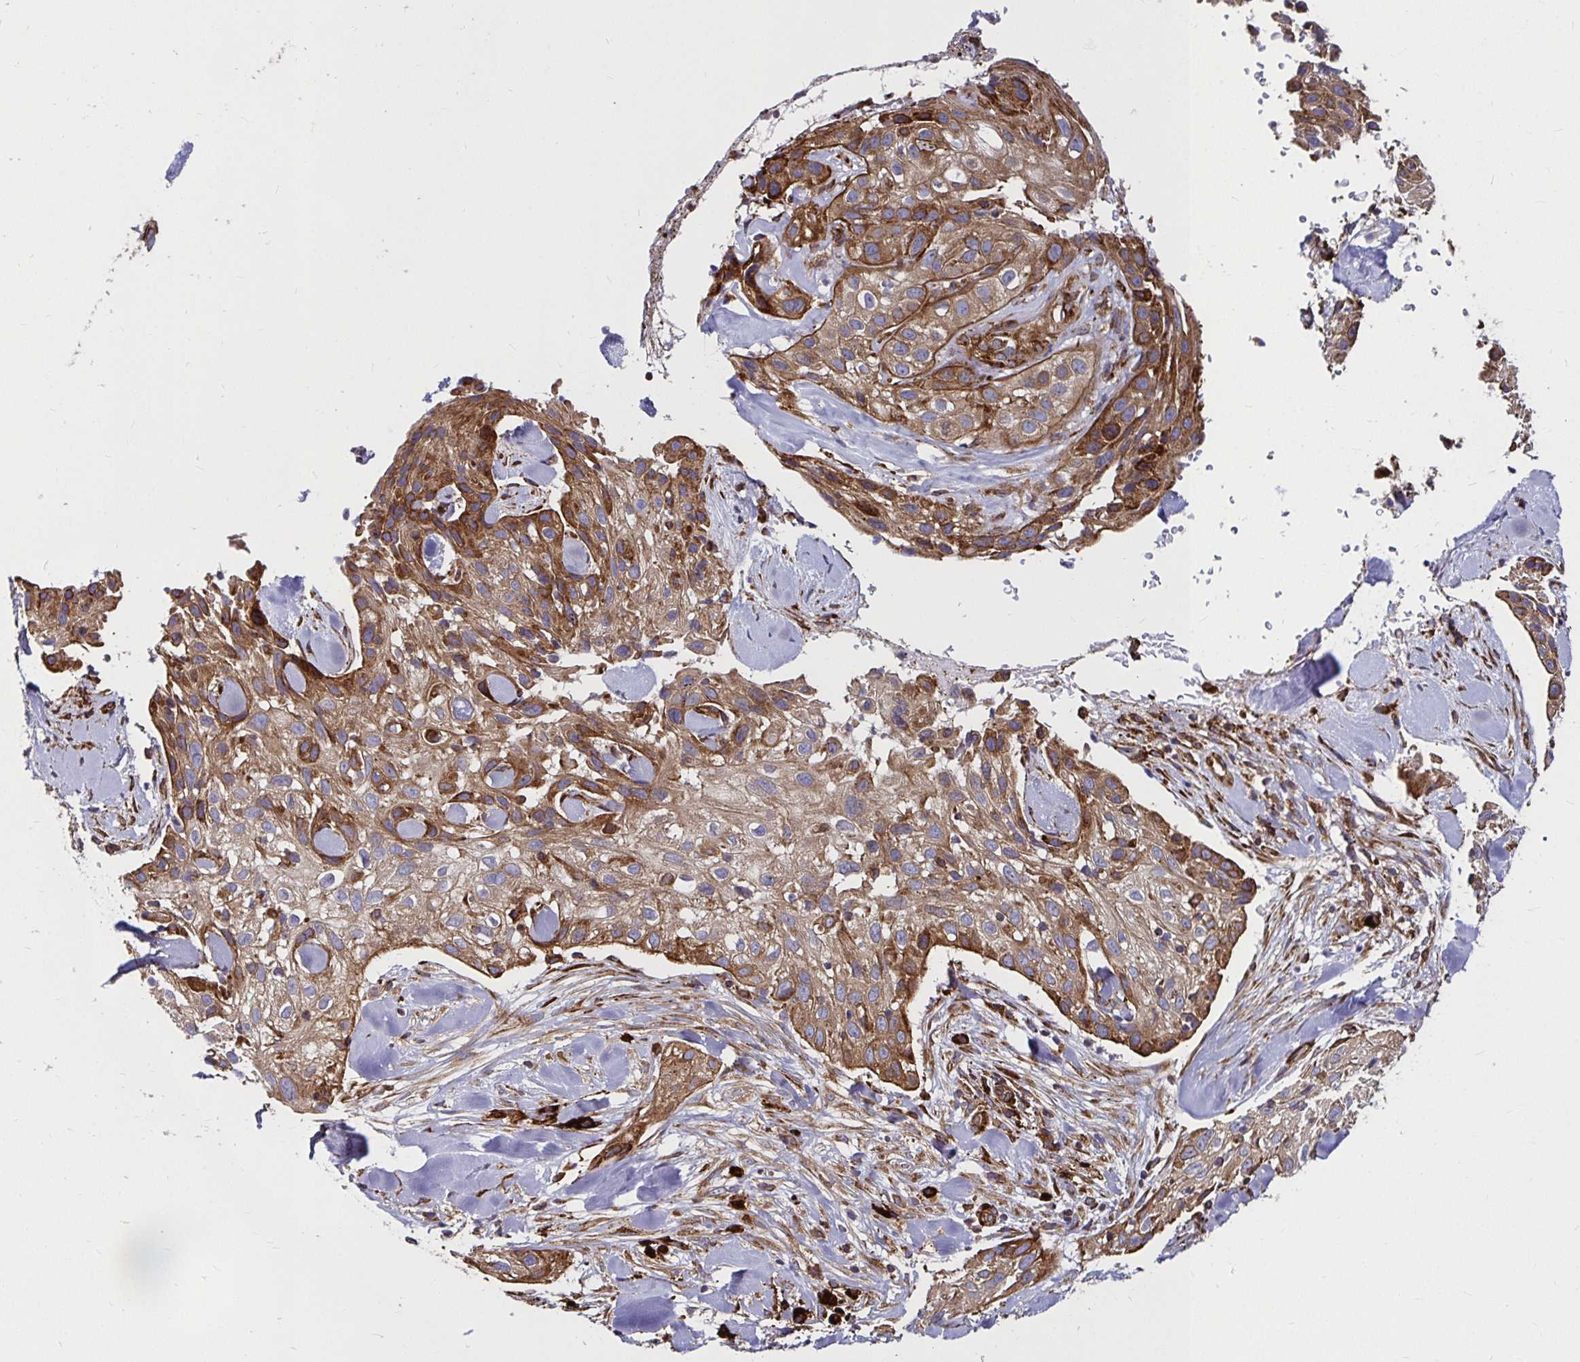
{"staining": {"intensity": "moderate", "quantity": ">75%", "location": "cytoplasmic/membranous"}, "tissue": "skin cancer", "cell_type": "Tumor cells", "image_type": "cancer", "snomed": [{"axis": "morphology", "description": "Squamous cell carcinoma, NOS"}, {"axis": "topography", "description": "Skin"}], "caption": "Human skin squamous cell carcinoma stained with a protein marker demonstrates moderate staining in tumor cells.", "gene": "SMYD3", "patient": {"sex": "male", "age": 82}}